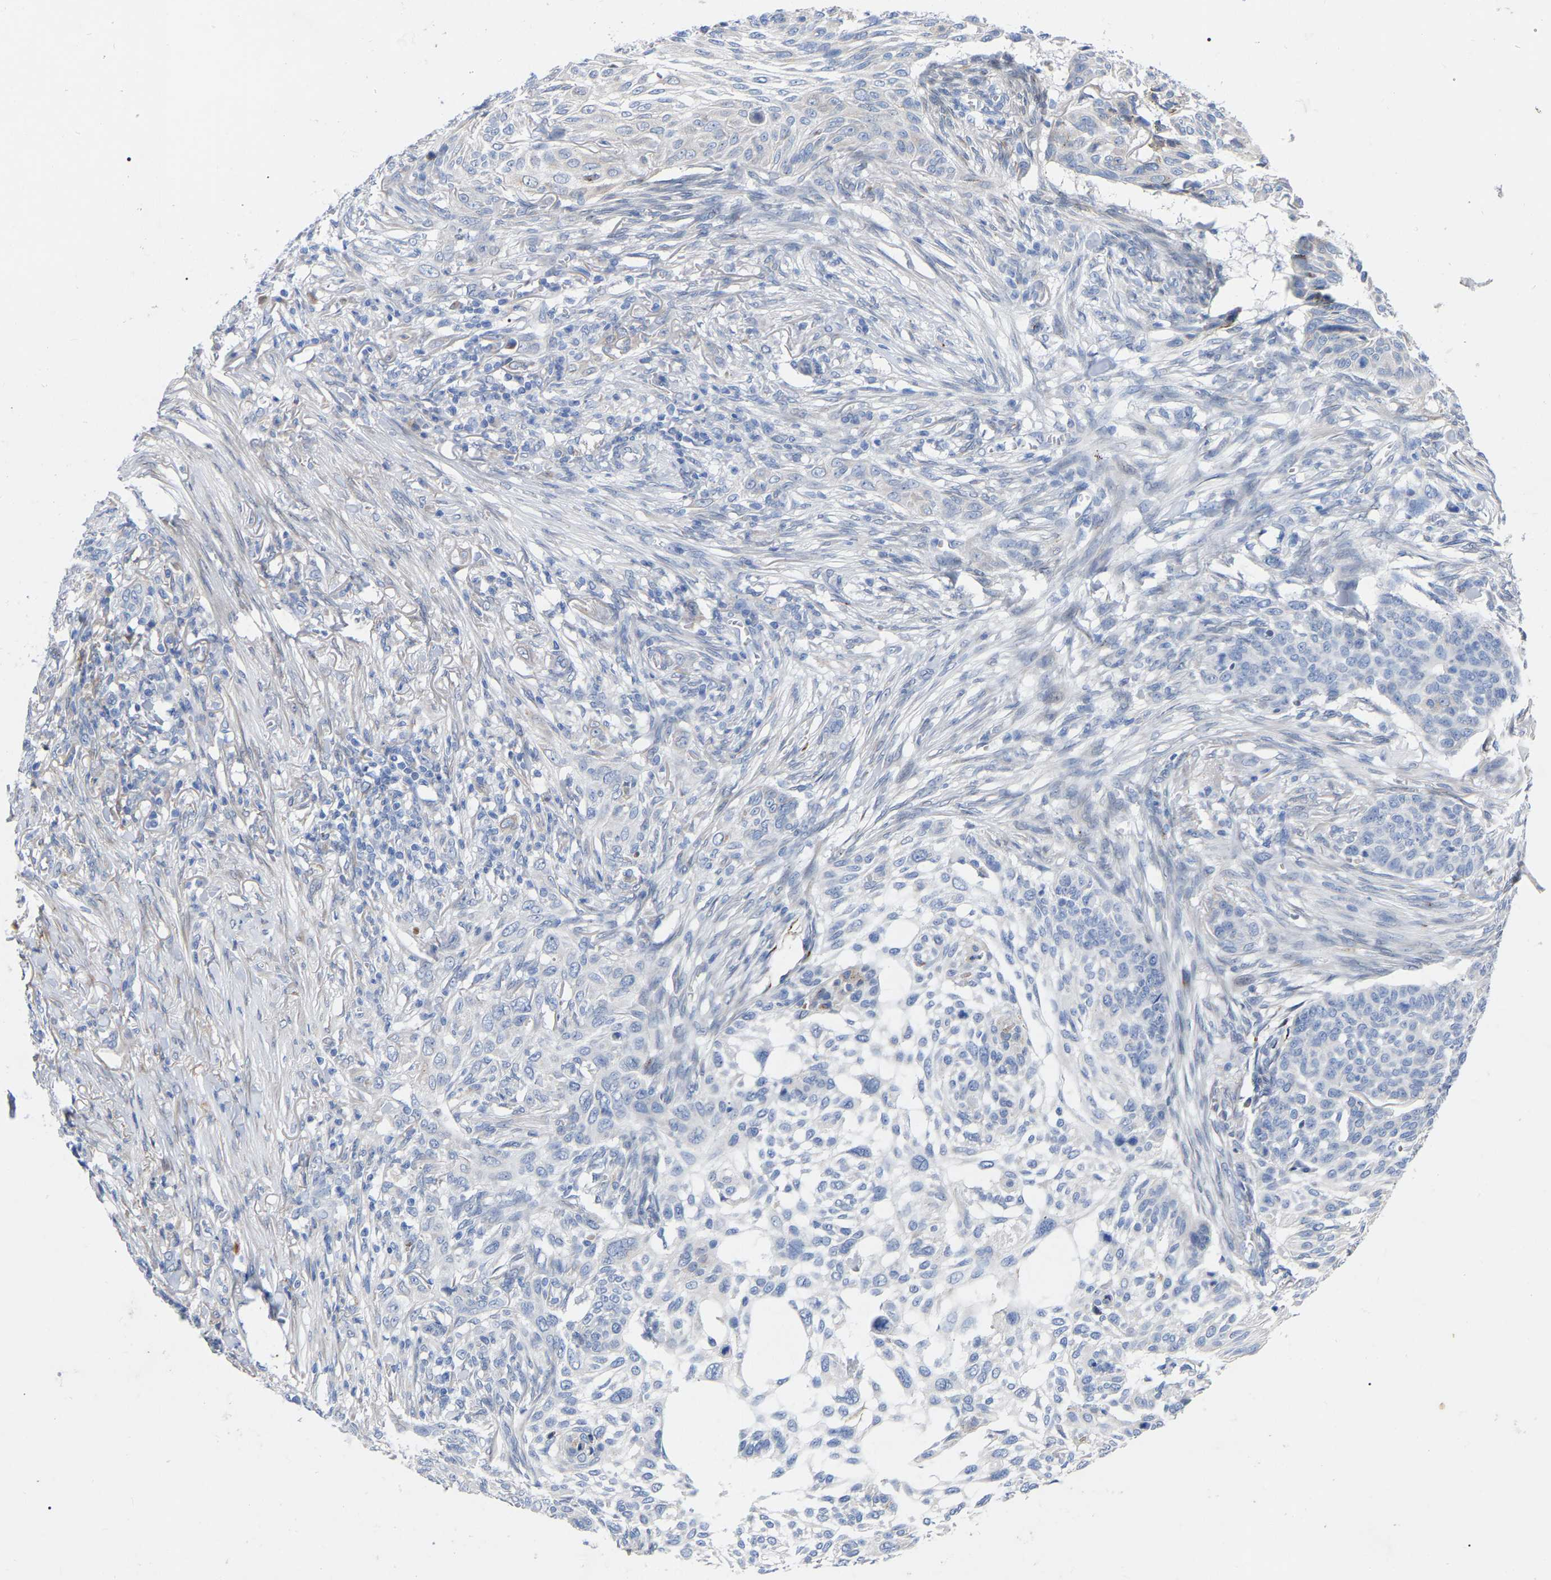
{"staining": {"intensity": "negative", "quantity": "none", "location": "none"}, "tissue": "skin cancer", "cell_type": "Tumor cells", "image_type": "cancer", "snomed": [{"axis": "morphology", "description": "Basal cell carcinoma"}, {"axis": "topography", "description": "Skin"}], "caption": "The micrograph demonstrates no staining of tumor cells in basal cell carcinoma (skin). Brightfield microscopy of immunohistochemistry stained with DAB (brown) and hematoxylin (blue), captured at high magnification.", "gene": "STRIP2", "patient": {"sex": "male", "age": 85}}